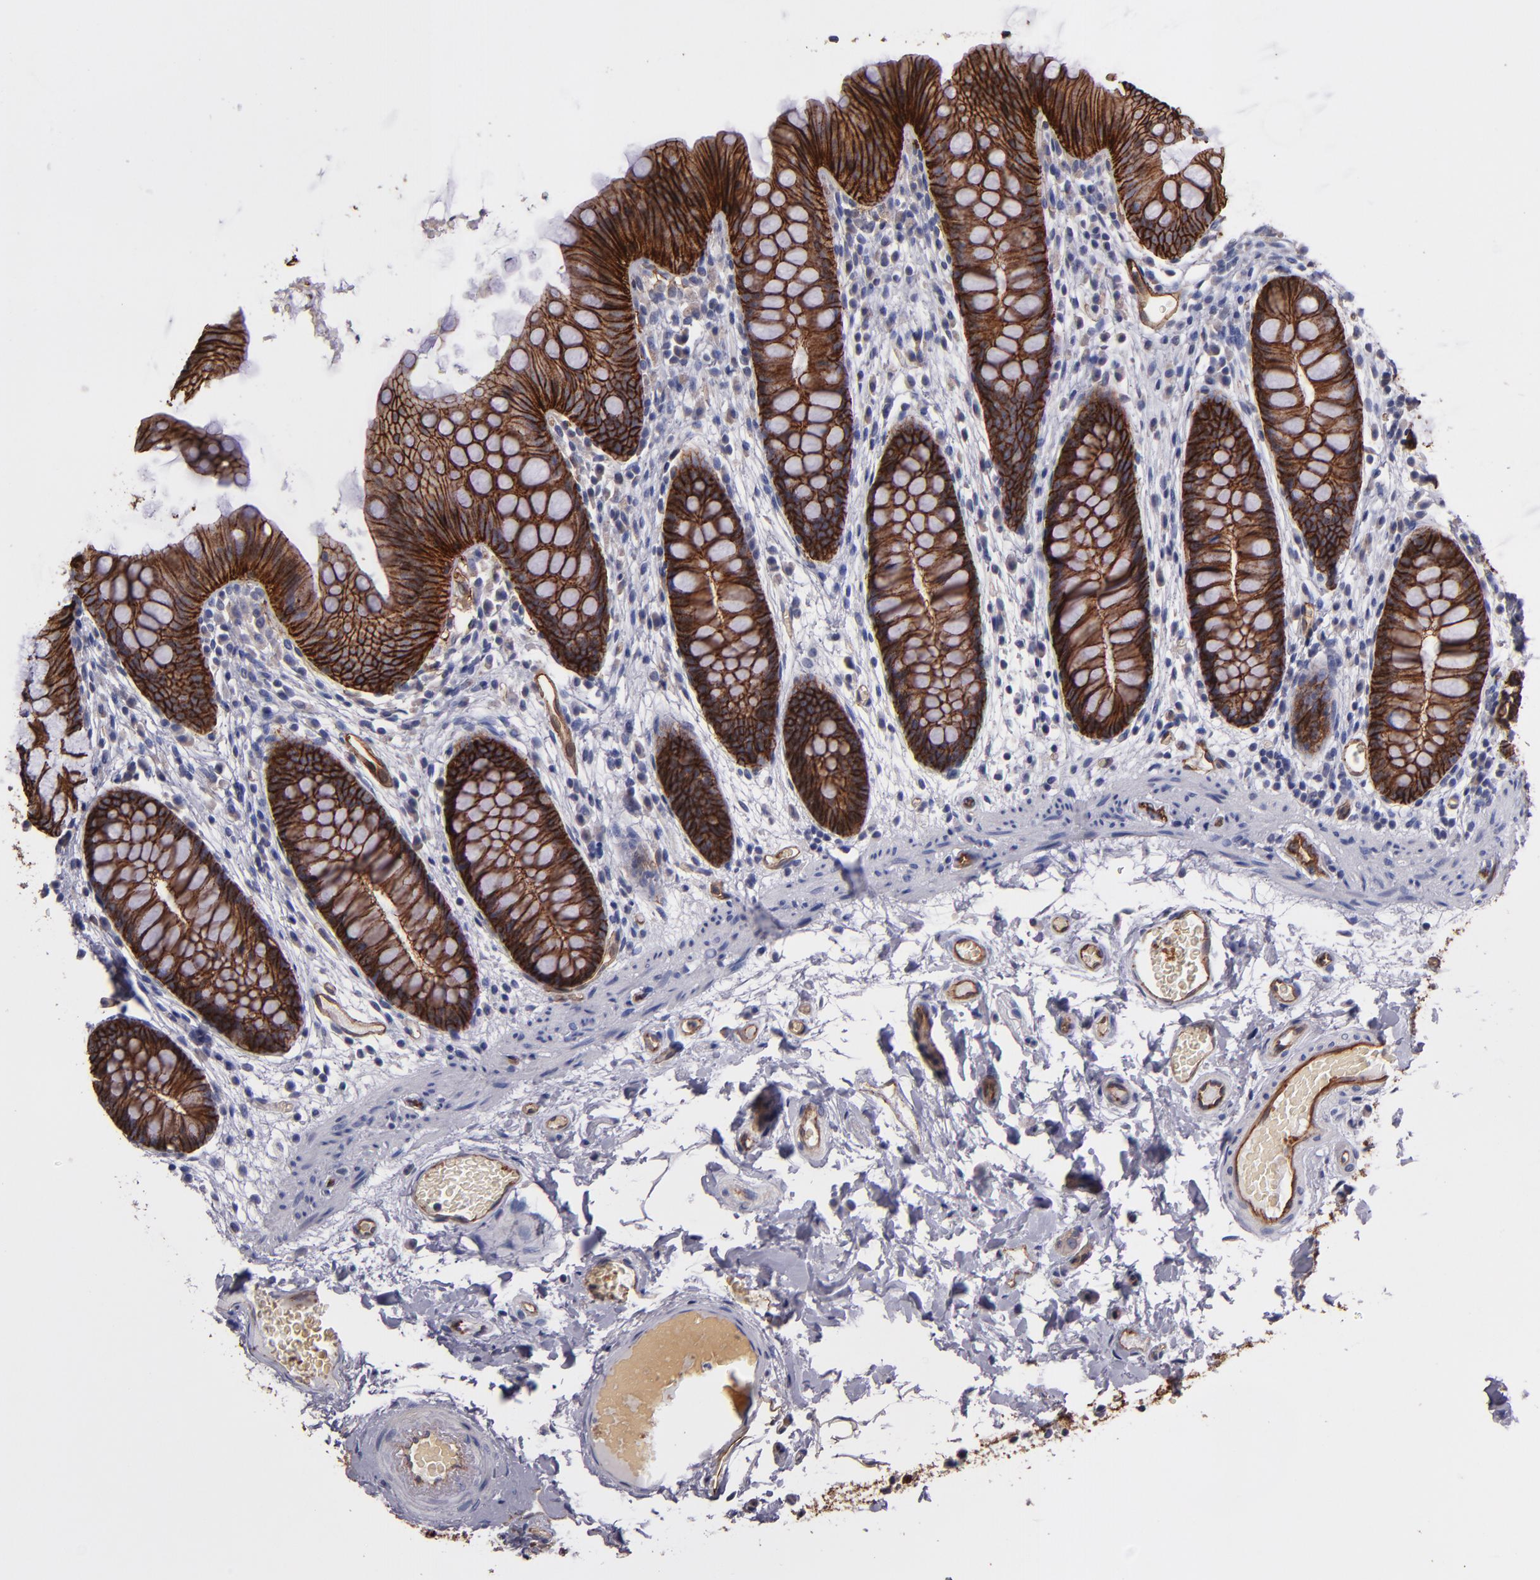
{"staining": {"intensity": "moderate", "quantity": ">75%", "location": "cytoplasmic/membranous"}, "tissue": "colon", "cell_type": "Endothelial cells", "image_type": "normal", "snomed": [{"axis": "morphology", "description": "Normal tissue, NOS"}, {"axis": "topography", "description": "Smooth muscle"}, {"axis": "topography", "description": "Colon"}], "caption": "An image of colon stained for a protein displays moderate cytoplasmic/membranous brown staining in endothelial cells. The staining is performed using DAB brown chromogen to label protein expression. The nuclei are counter-stained blue using hematoxylin.", "gene": "CLDN5", "patient": {"sex": "male", "age": 67}}